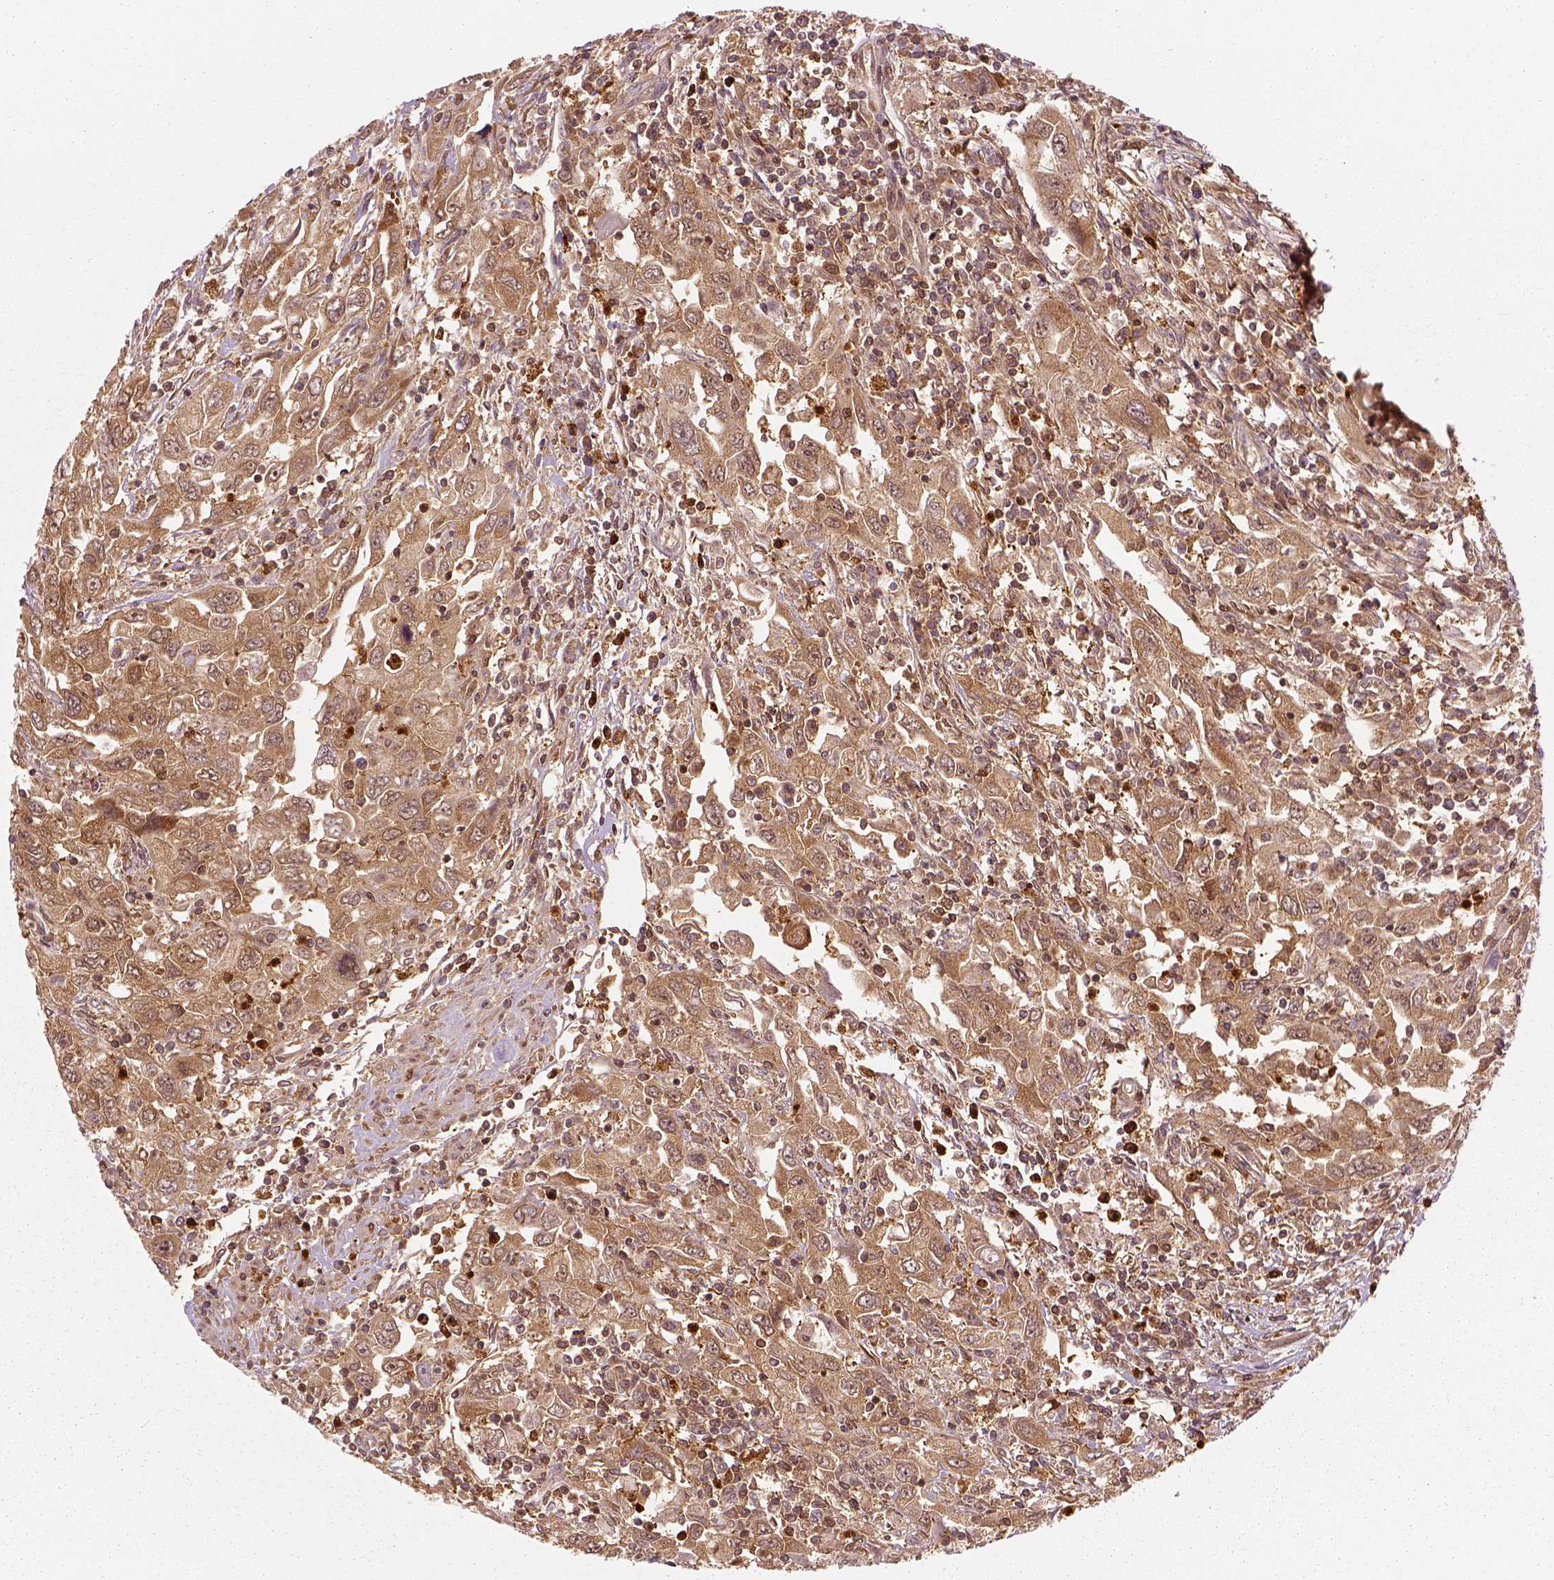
{"staining": {"intensity": "moderate", "quantity": ">75%", "location": "cytoplasmic/membranous"}, "tissue": "urothelial cancer", "cell_type": "Tumor cells", "image_type": "cancer", "snomed": [{"axis": "morphology", "description": "Urothelial carcinoma, High grade"}, {"axis": "topography", "description": "Urinary bladder"}], "caption": "DAB immunohistochemical staining of human urothelial carcinoma (high-grade) displays moderate cytoplasmic/membranous protein staining in approximately >75% of tumor cells. (DAB (3,3'-diaminobenzidine) IHC with brightfield microscopy, high magnification).", "gene": "GPI", "patient": {"sex": "male", "age": 76}}